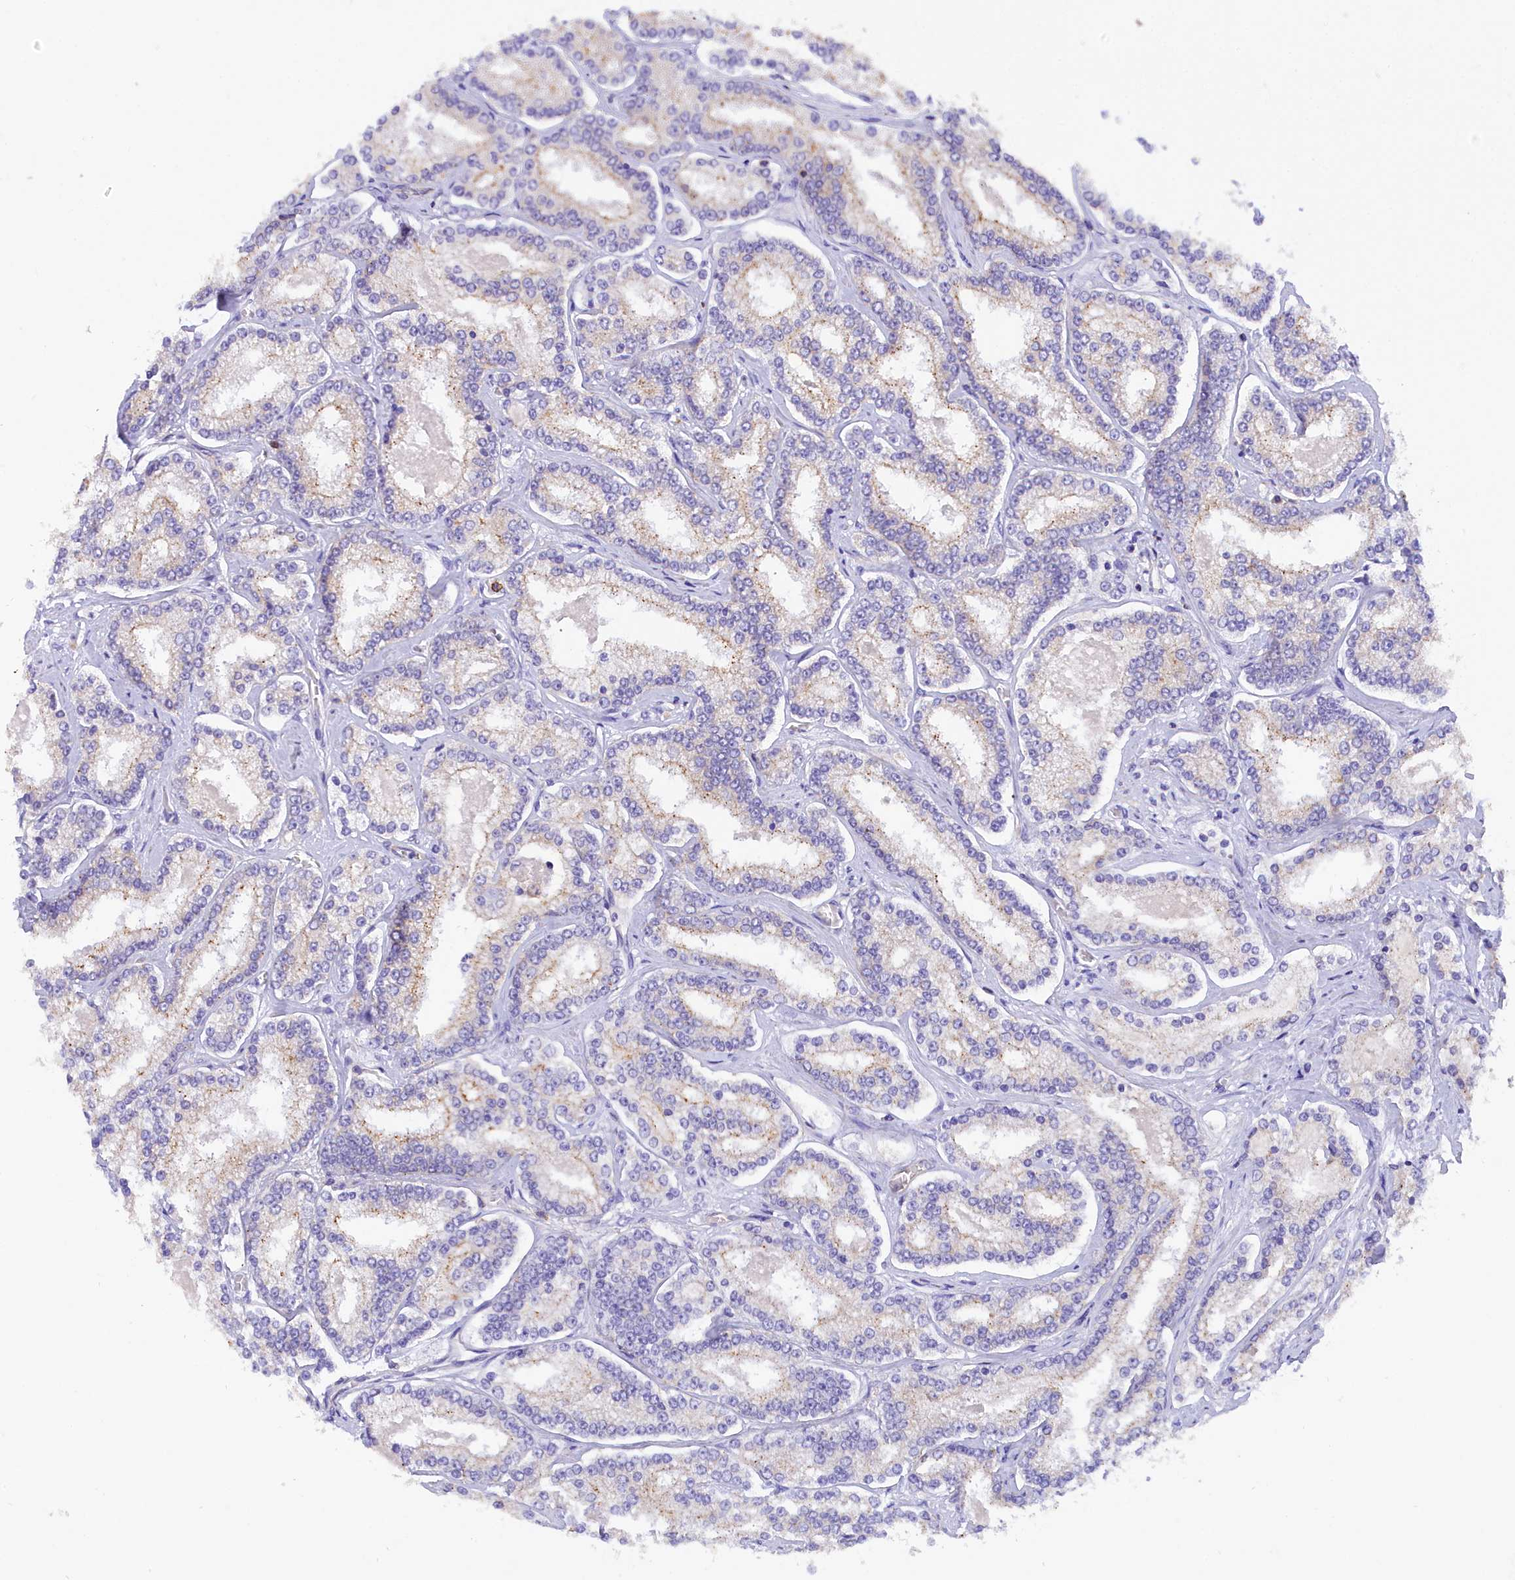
{"staining": {"intensity": "negative", "quantity": "none", "location": "none"}, "tissue": "prostate cancer", "cell_type": "Tumor cells", "image_type": "cancer", "snomed": [{"axis": "morphology", "description": "Normal tissue, NOS"}, {"axis": "morphology", "description": "Adenocarcinoma, High grade"}, {"axis": "topography", "description": "Prostate"}], "caption": "Prostate adenocarcinoma (high-grade) was stained to show a protein in brown. There is no significant expression in tumor cells. The staining was performed using DAB (3,3'-diaminobenzidine) to visualize the protein expression in brown, while the nuclei were stained in blue with hematoxylin (Magnification: 20x).", "gene": "FAM193A", "patient": {"sex": "male", "age": 83}}